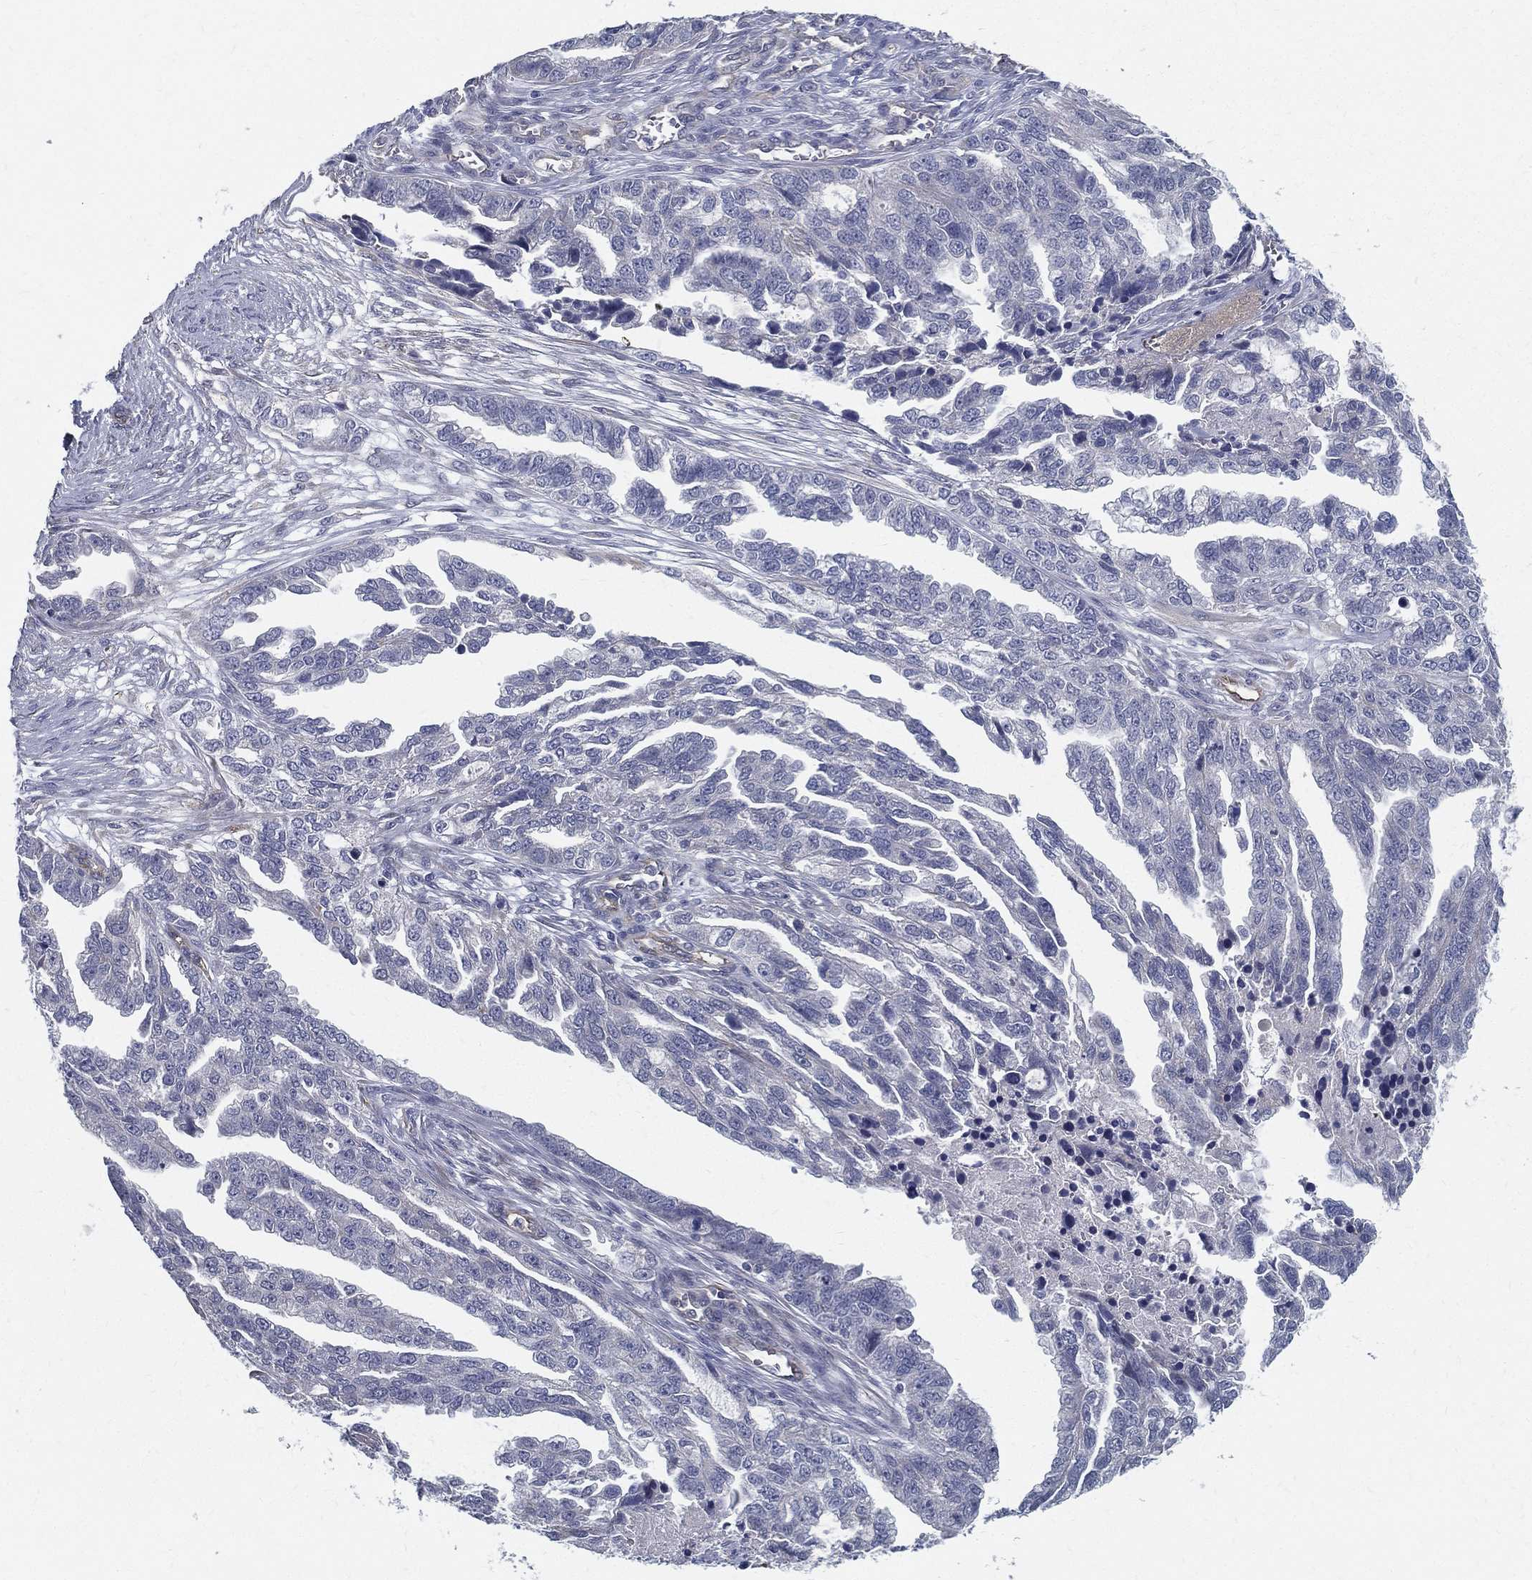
{"staining": {"intensity": "negative", "quantity": "none", "location": "none"}, "tissue": "ovarian cancer", "cell_type": "Tumor cells", "image_type": "cancer", "snomed": [{"axis": "morphology", "description": "Cystadenocarcinoma, serous, NOS"}, {"axis": "topography", "description": "Ovary"}], "caption": "DAB immunohistochemical staining of serous cystadenocarcinoma (ovarian) displays no significant expression in tumor cells.", "gene": "LRRC56", "patient": {"sex": "female", "age": 51}}